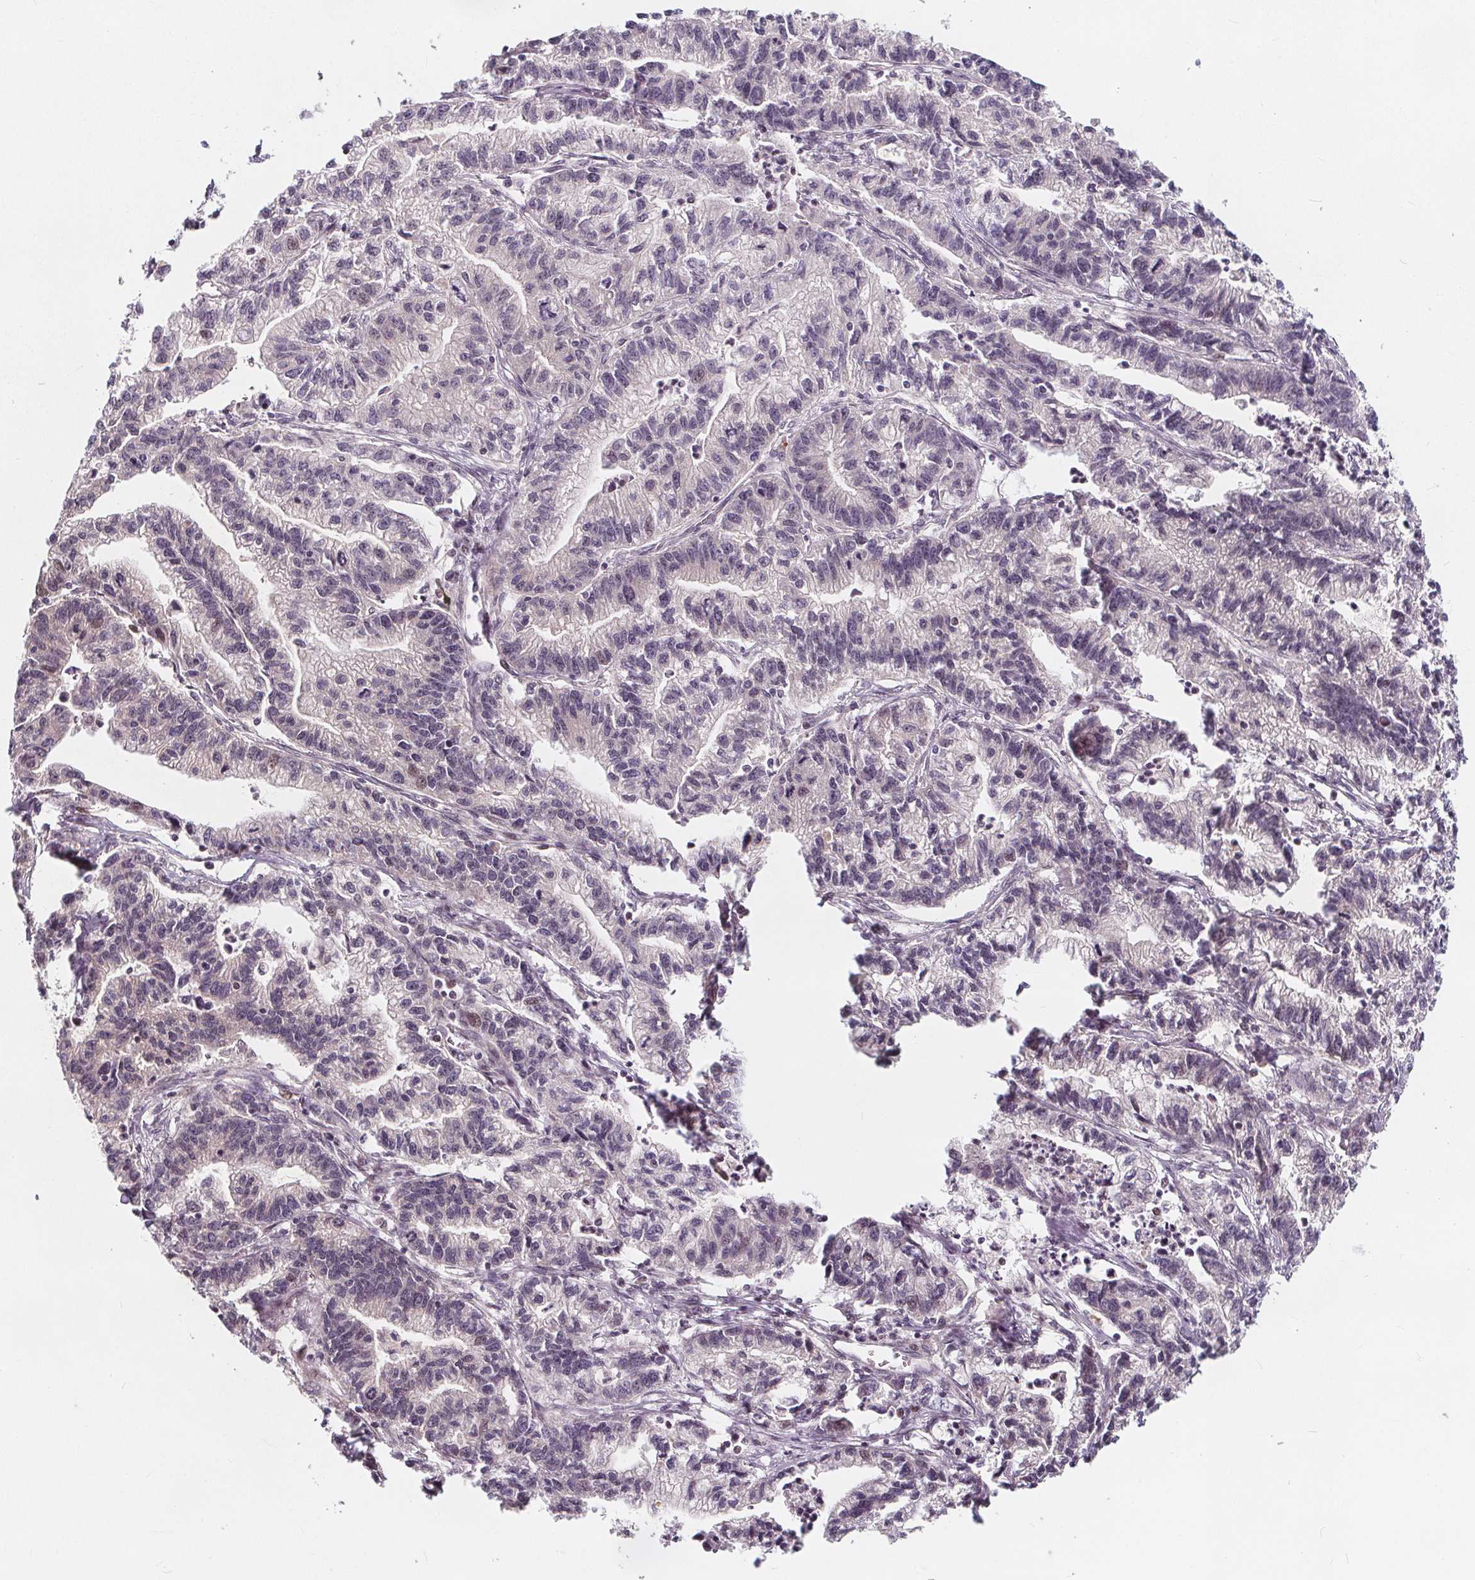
{"staining": {"intensity": "negative", "quantity": "none", "location": "none"}, "tissue": "stomach cancer", "cell_type": "Tumor cells", "image_type": "cancer", "snomed": [{"axis": "morphology", "description": "Adenocarcinoma, NOS"}, {"axis": "topography", "description": "Stomach"}], "caption": "An immunohistochemistry photomicrograph of stomach cancer (adenocarcinoma) is shown. There is no staining in tumor cells of stomach cancer (adenocarcinoma).", "gene": "AKT1S1", "patient": {"sex": "male", "age": 83}}